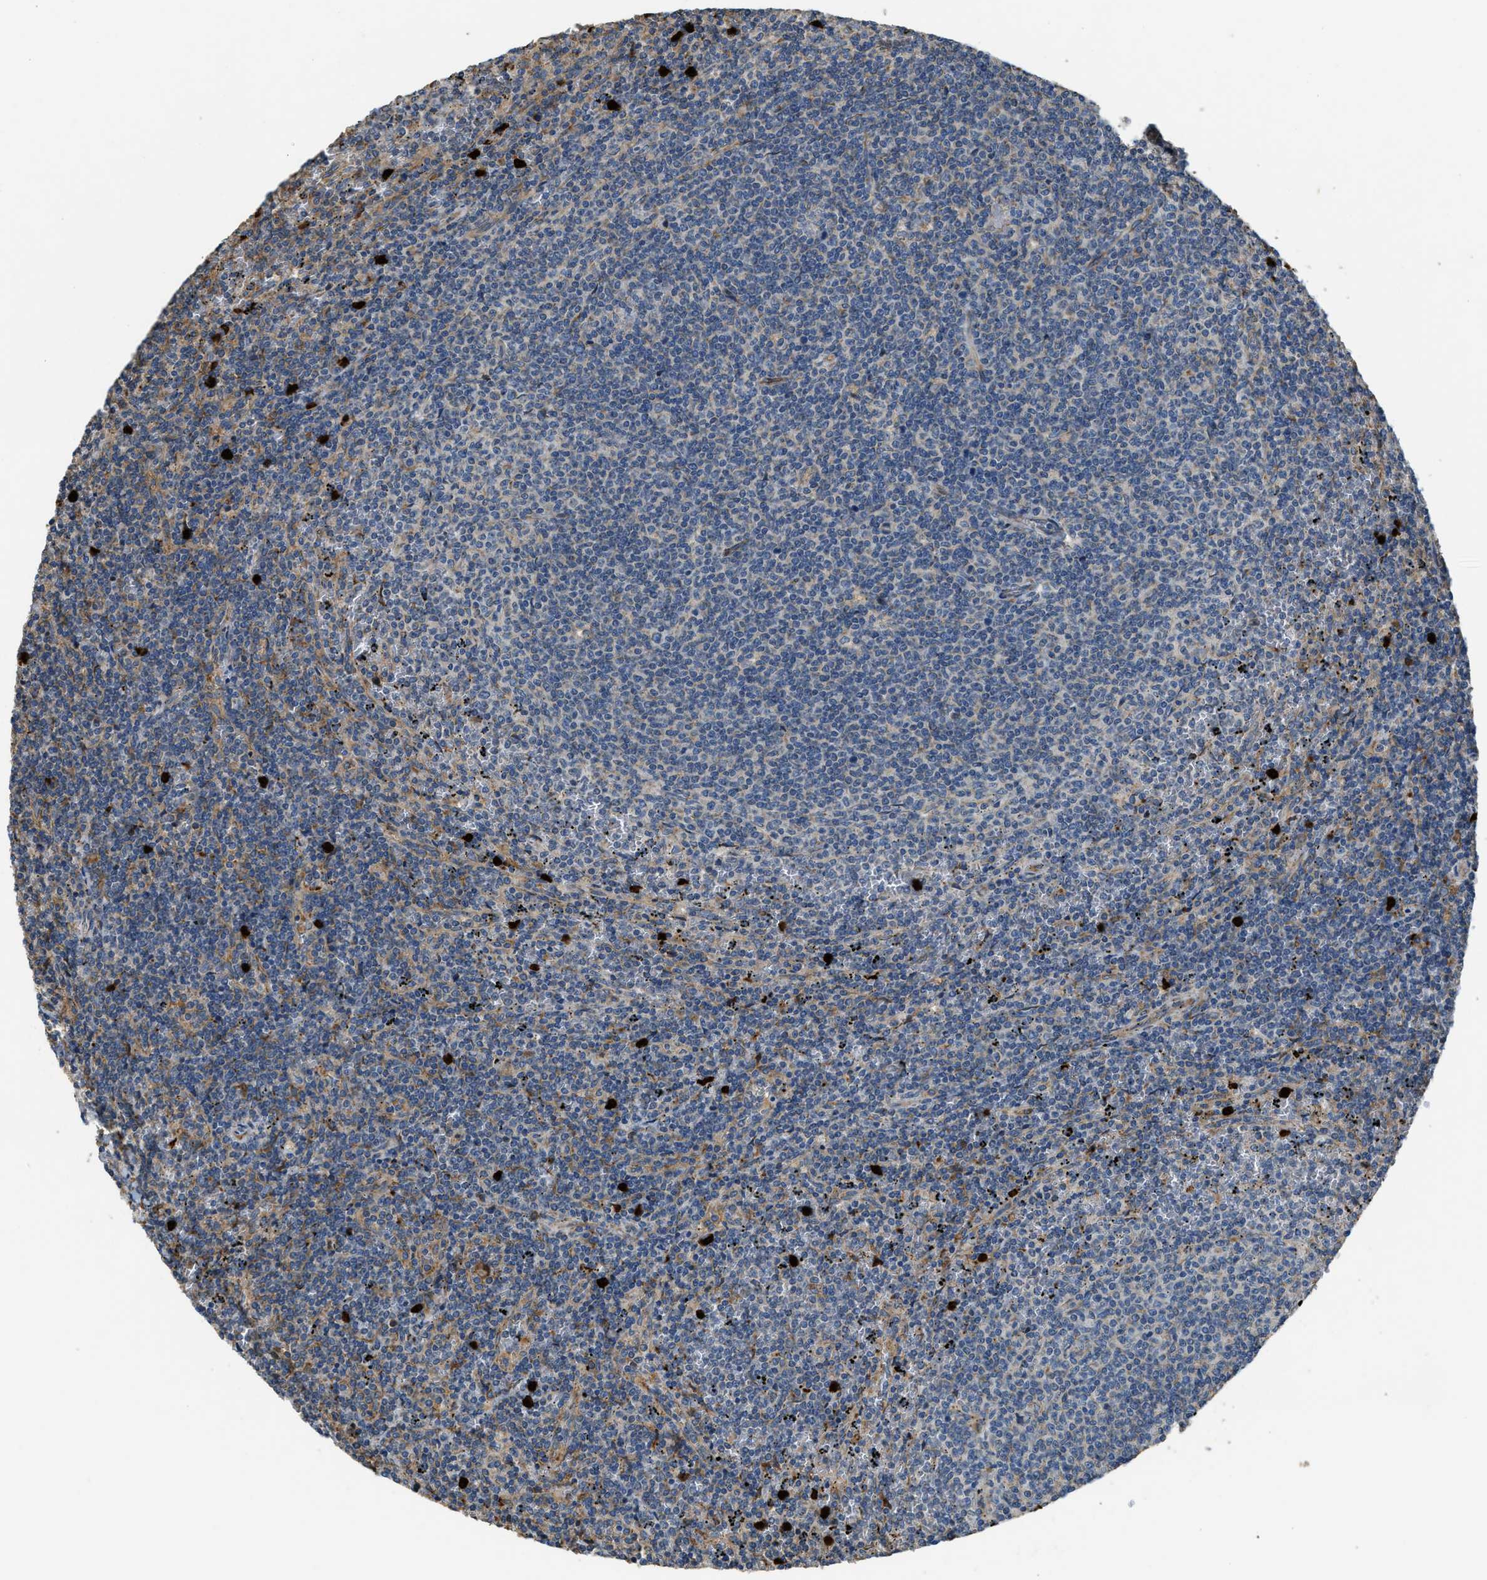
{"staining": {"intensity": "weak", "quantity": "<25%", "location": "cytoplasmic/membranous"}, "tissue": "lymphoma", "cell_type": "Tumor cells", "image_type": "cancer", "snomed": [{"axis": "morphology", "description": "Malignant lymphoma, non-Hodgkin's type, Low grade"}, {"axis": "topography", "description": "Spleen"}], "caption": "High magnification brightfield microscopy of low-grade malignant lymphoma, non-Hodgkin's type stained with DAB (3,3'-diaminobenzidine) (brown) and counterstained with hematoxylin (blue): tumor cells show no significant expression. The staining is performed using DAB brown chromogen with nuclei counter-stained in using hematoxylin.", "gene": "TMEM68", "patient": {"sex": "female", "age": 50}}